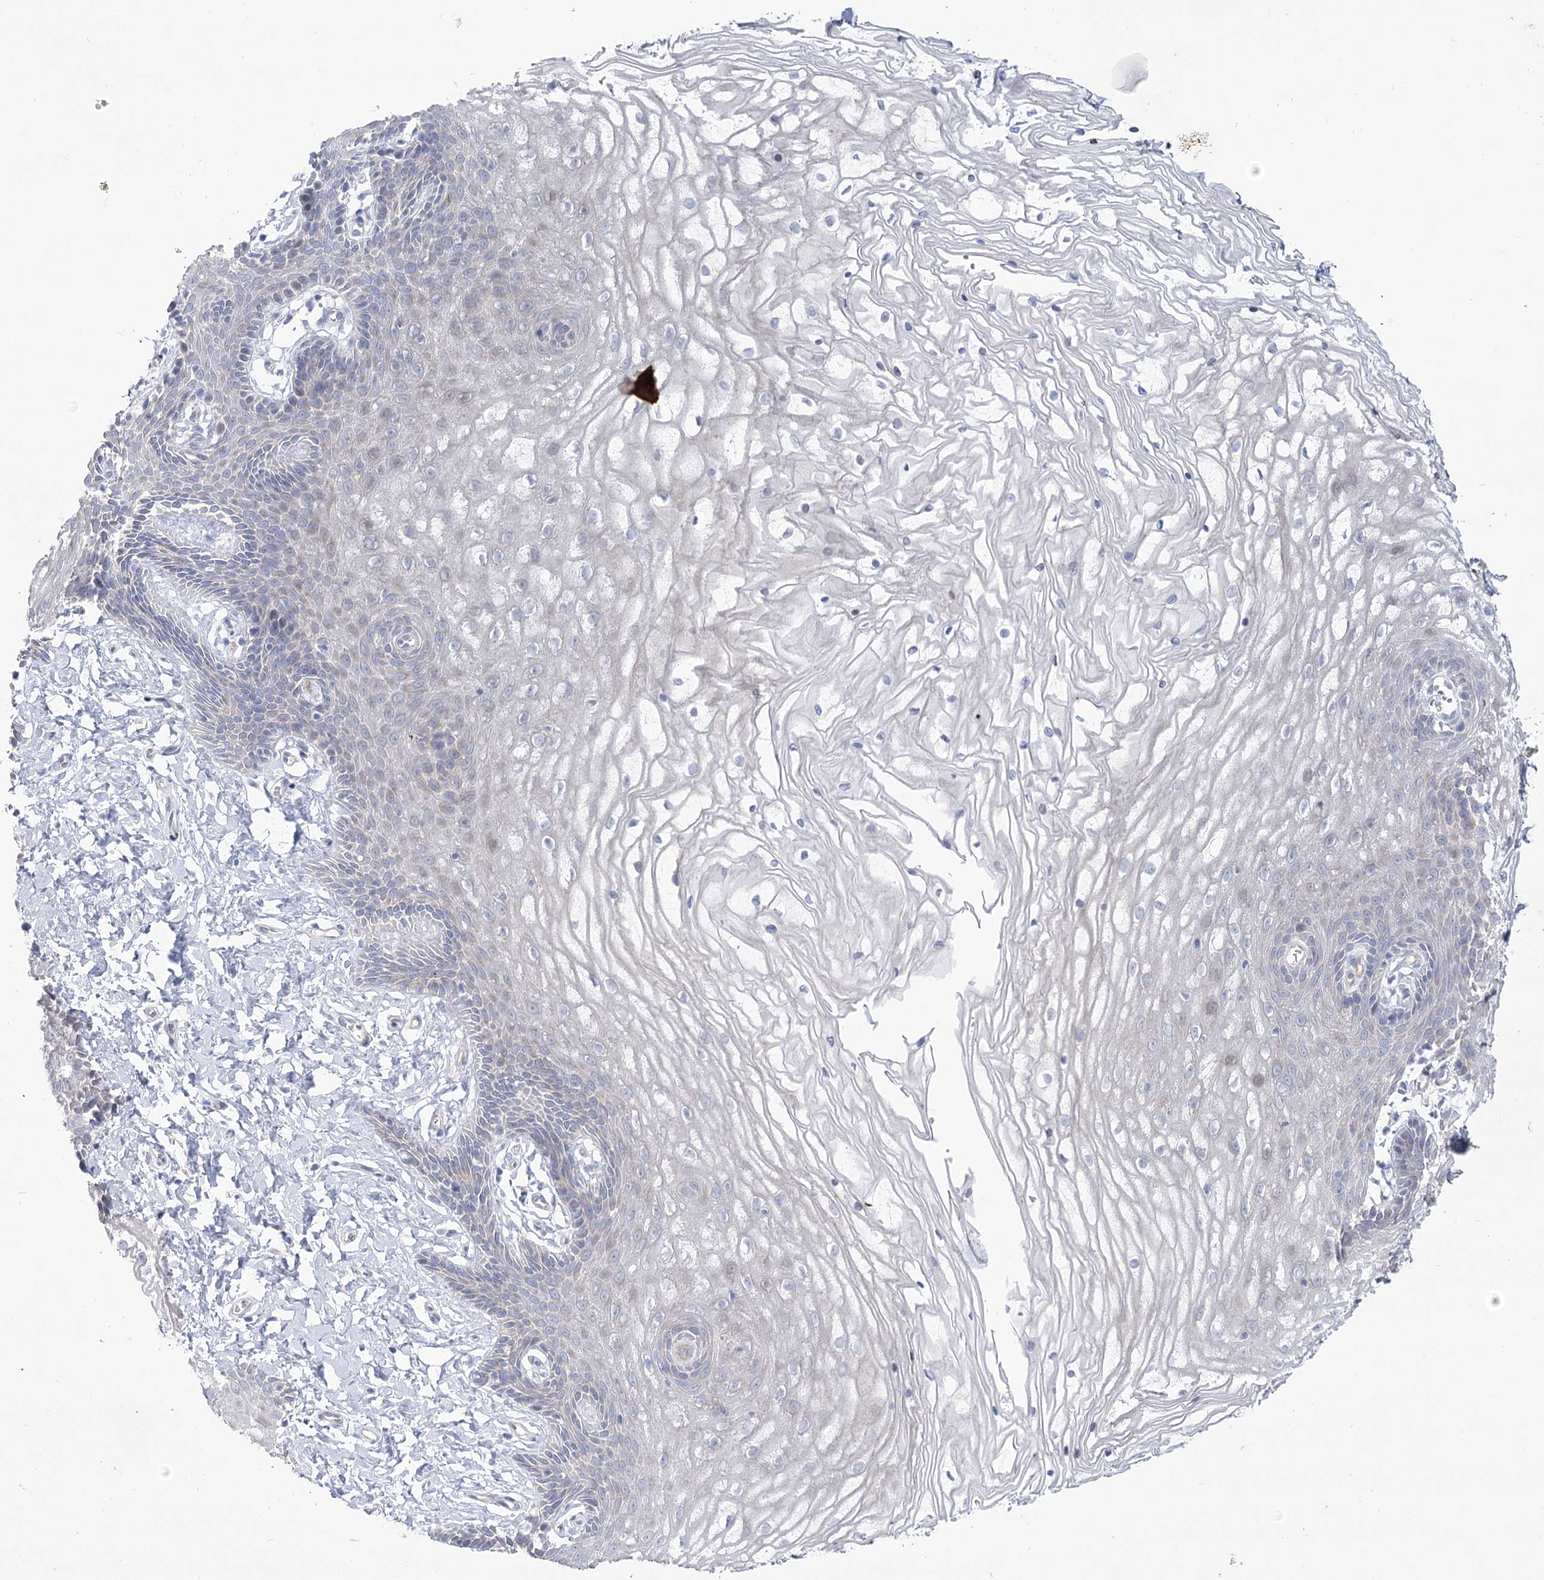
{"staining": {"intensity": "negative", "quantity": "none", "location": "none"}, "tissue": "vagina", "cell_type": "Squamous epithelial cells", "image_type": "normal", "snomed": [{"axis": "morphology", "description": "Normal tissue, NOS"}, {"axis": "topography", "description": "Vagina"}, {"axis": "topography", "description": "Cervix"}], "caption": "This is an immunohistochemistry photomicrograph of benign human vagina. There is no staining in squamous epithelial cells.", "gene": "SUOX", "patient": {"sex": "female", "age": 40}}